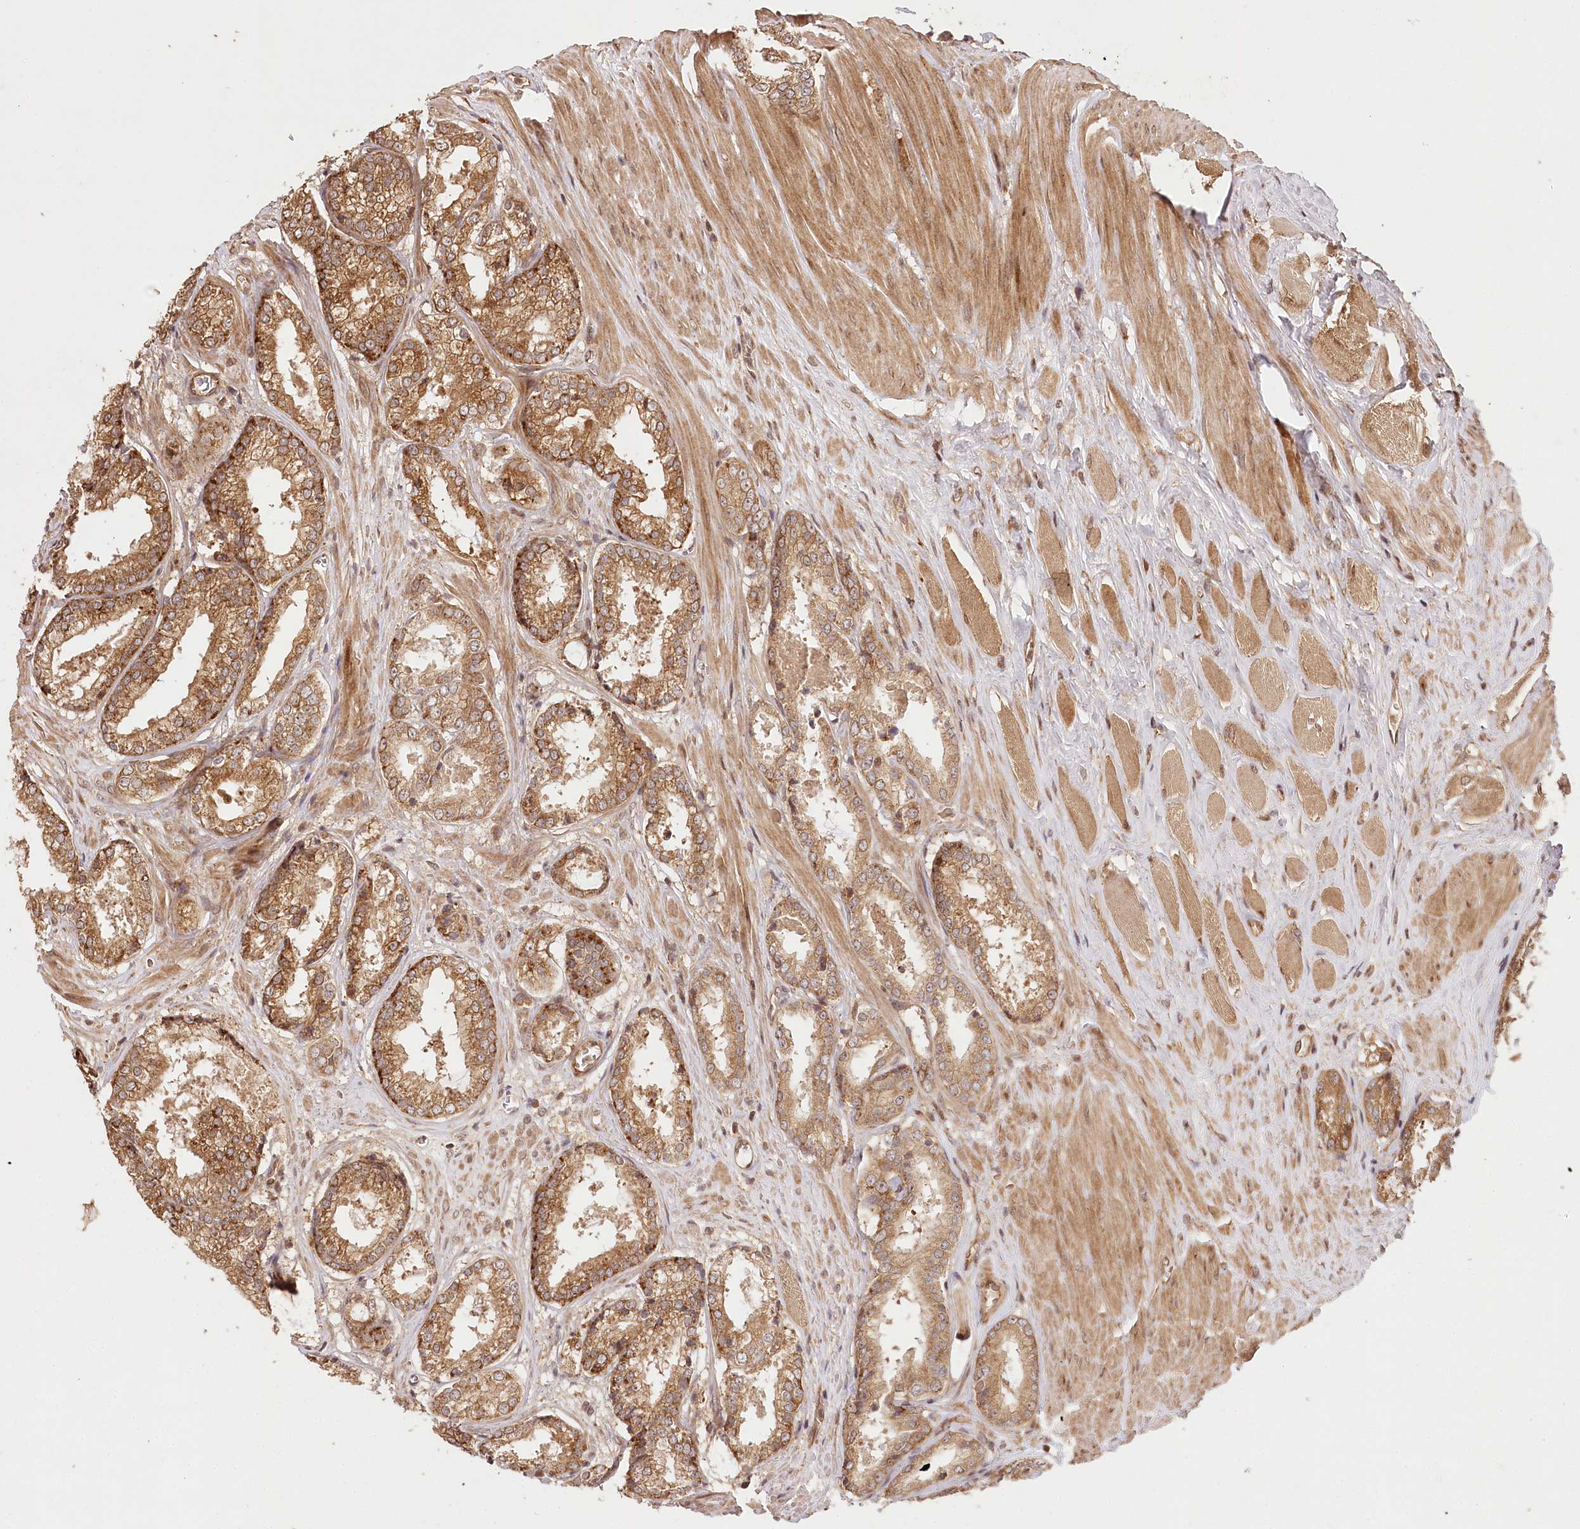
{"staining": {"intensity": "moderate", "quantity": ">75%", "location": "cytoplasmic/membranous"}, "tissue": "prostate cancer", "cell_type": "Tumor cells", "image_type": "cancer", "snomed": [{"axis": "morphology", "description": "Adenocarcinoma, Low grade"}, {"axis": "topography", "description": "Prostate"}], "caption": "Tumor cells demonstrate moderate cytoplasmic/membranous positivity in approximately >75% of cells in low-grade adenocarcinoma (prostate). Immunohistochemistry (ihc) stains the protein of interest in brown and the nuclei are stained blue.", "gene": "LSS", "patient": {"sex": "male", "age": 64}}